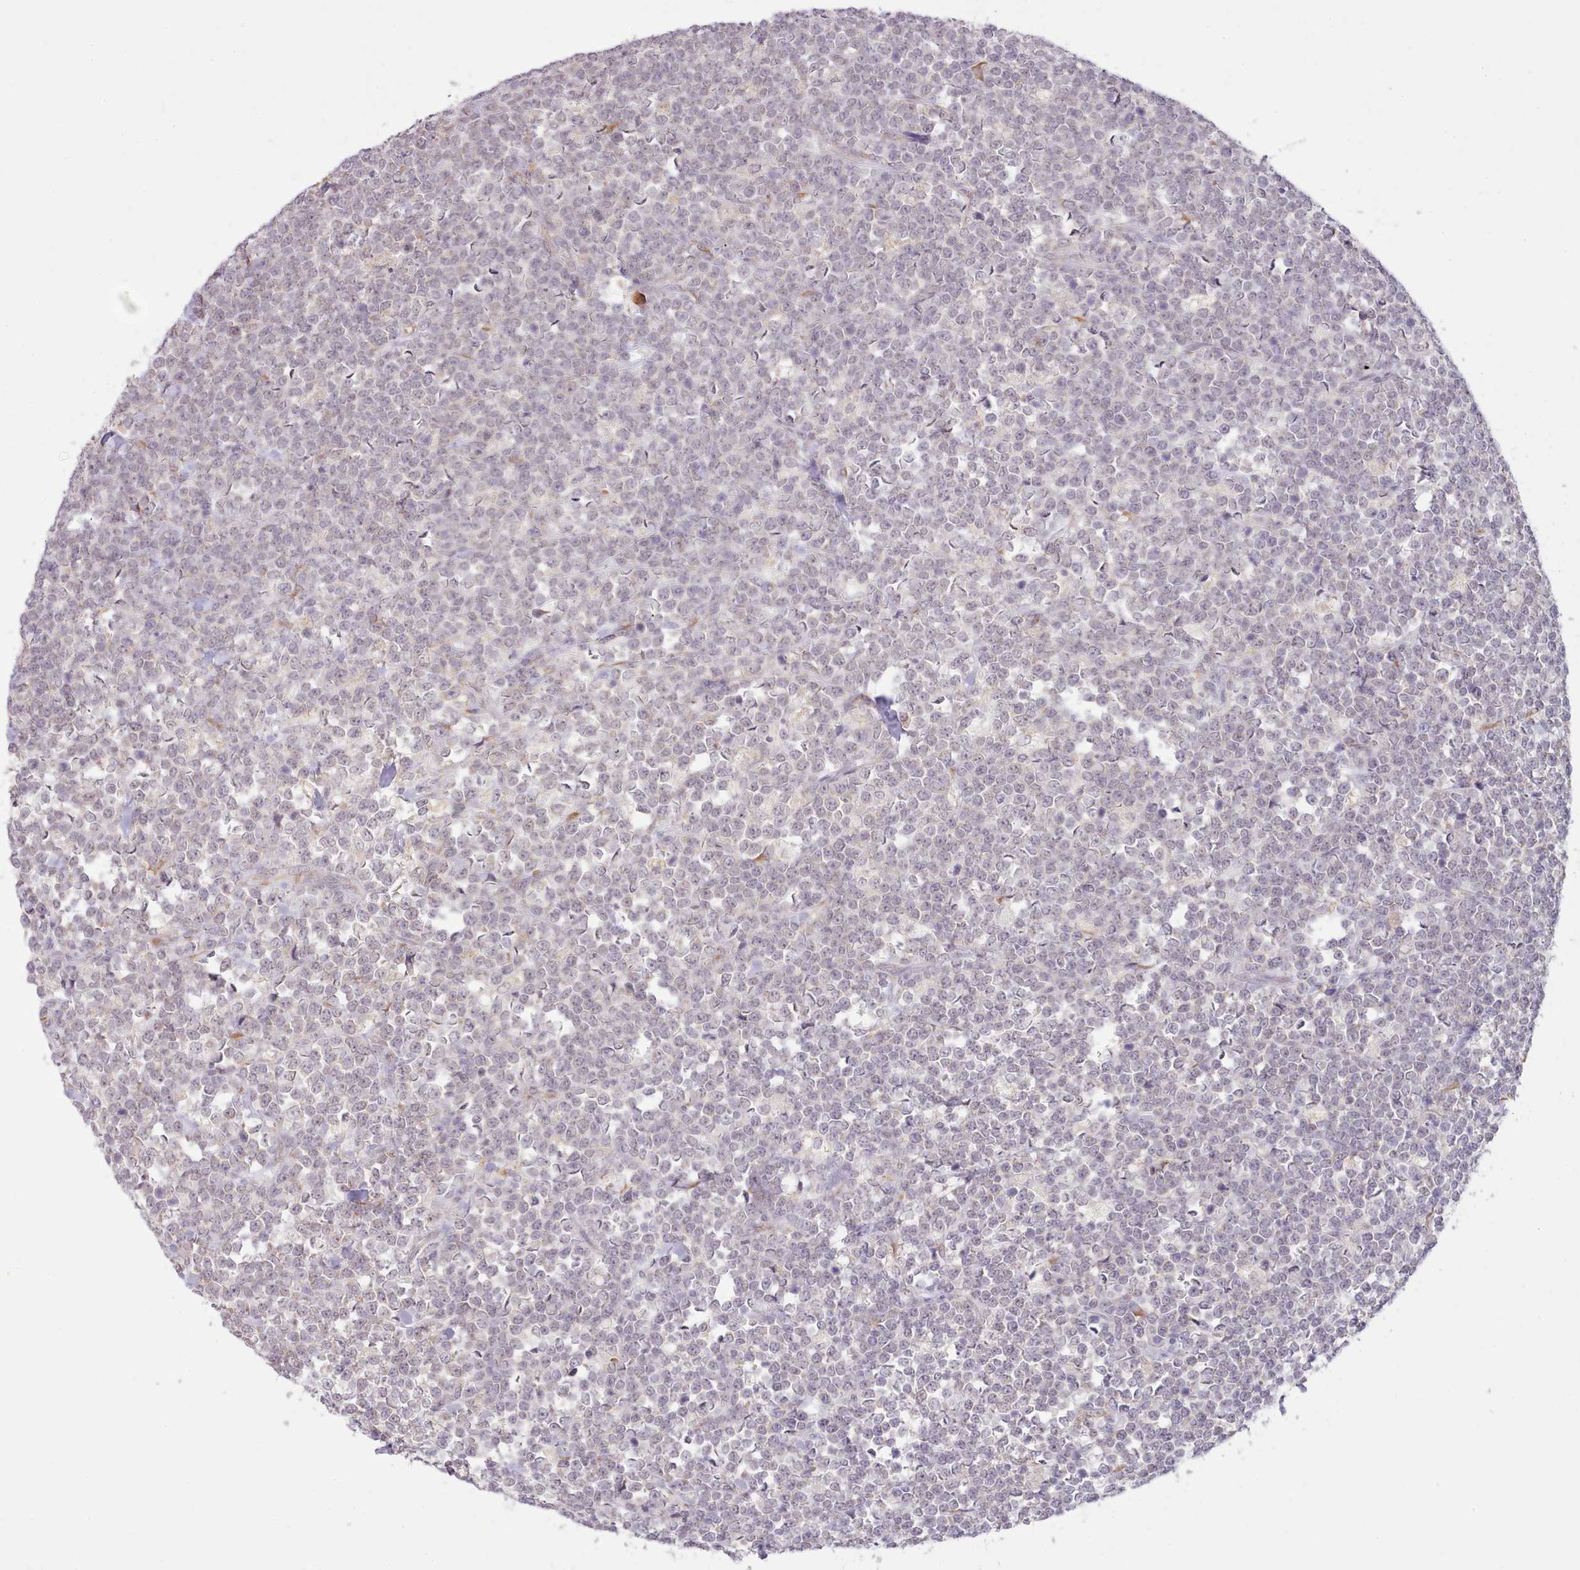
{"staining": {"intensity": "negative", "quantity": "none", "location": "none"}, "tissue": "lymphoma", "cell_type": "Tumor cells", "image_type": "cancer", "snomed": [{"axis": "morphology", "description": "Malignant lymphoma, non-Hodgkin's type, High grade"}, {"axis": "topography", "description": "Small intestine"}, {"axis": "topography", "description": "Colon"}], "caption": "DAB (3,3'-diaminobenzidine) immunohistochemical staining of high-grade malignant lymphoma, non-Hodgkin's type displays no significant positivity in tumor cells.", "gene": "SEC61B", "patient": {"sex": "male", "age": 8}}